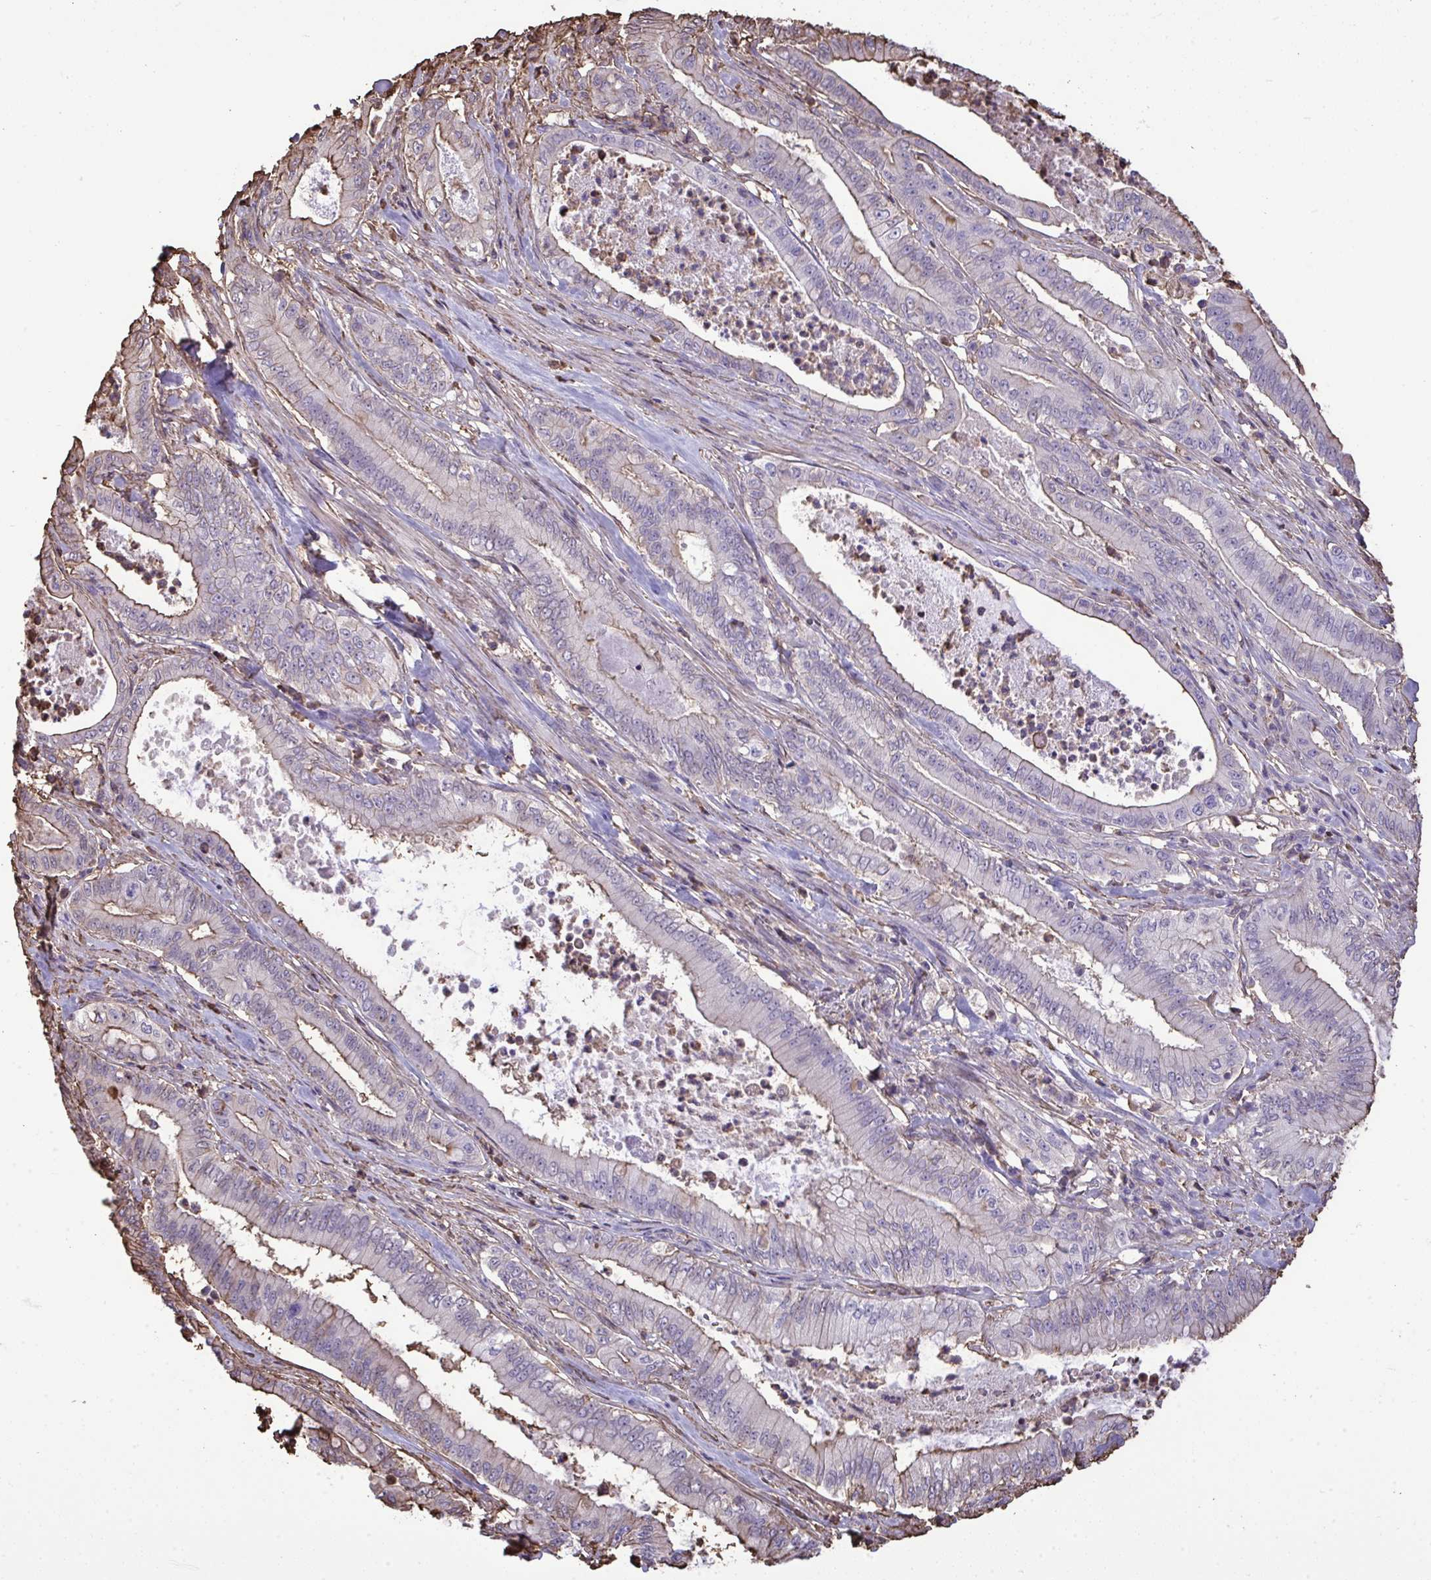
{"staining": {"intensity": "weak", "quantity": "25%-75%", "location": "cytoplasmic/membranous"}, "tissue": "pancreatic cancer", "cell_type": "Tumor cells", "image_type": "cancer", "snomed": [{"axis": "morphology", "description": "Adenocarcinoma, NOS"}, {"axis": "topography", "description": "Pancreas"}], "caption": "Immunohistochemistry staining of adenocarcinoma (pancreatic), which displays low levels of weak cytoplasmic/membranous expression in approximately 25%-75% of tumor cells indicating weak cytoplasmic/membranous protein positivity. The staining was performed using DAB (3,3'-diaminobenzidine) (brown) for protein detection and nuclei were counterstained in hematoxylin (blue).", "gene": "ANXA5", "patient": {"sex": "male", "age": 71}}